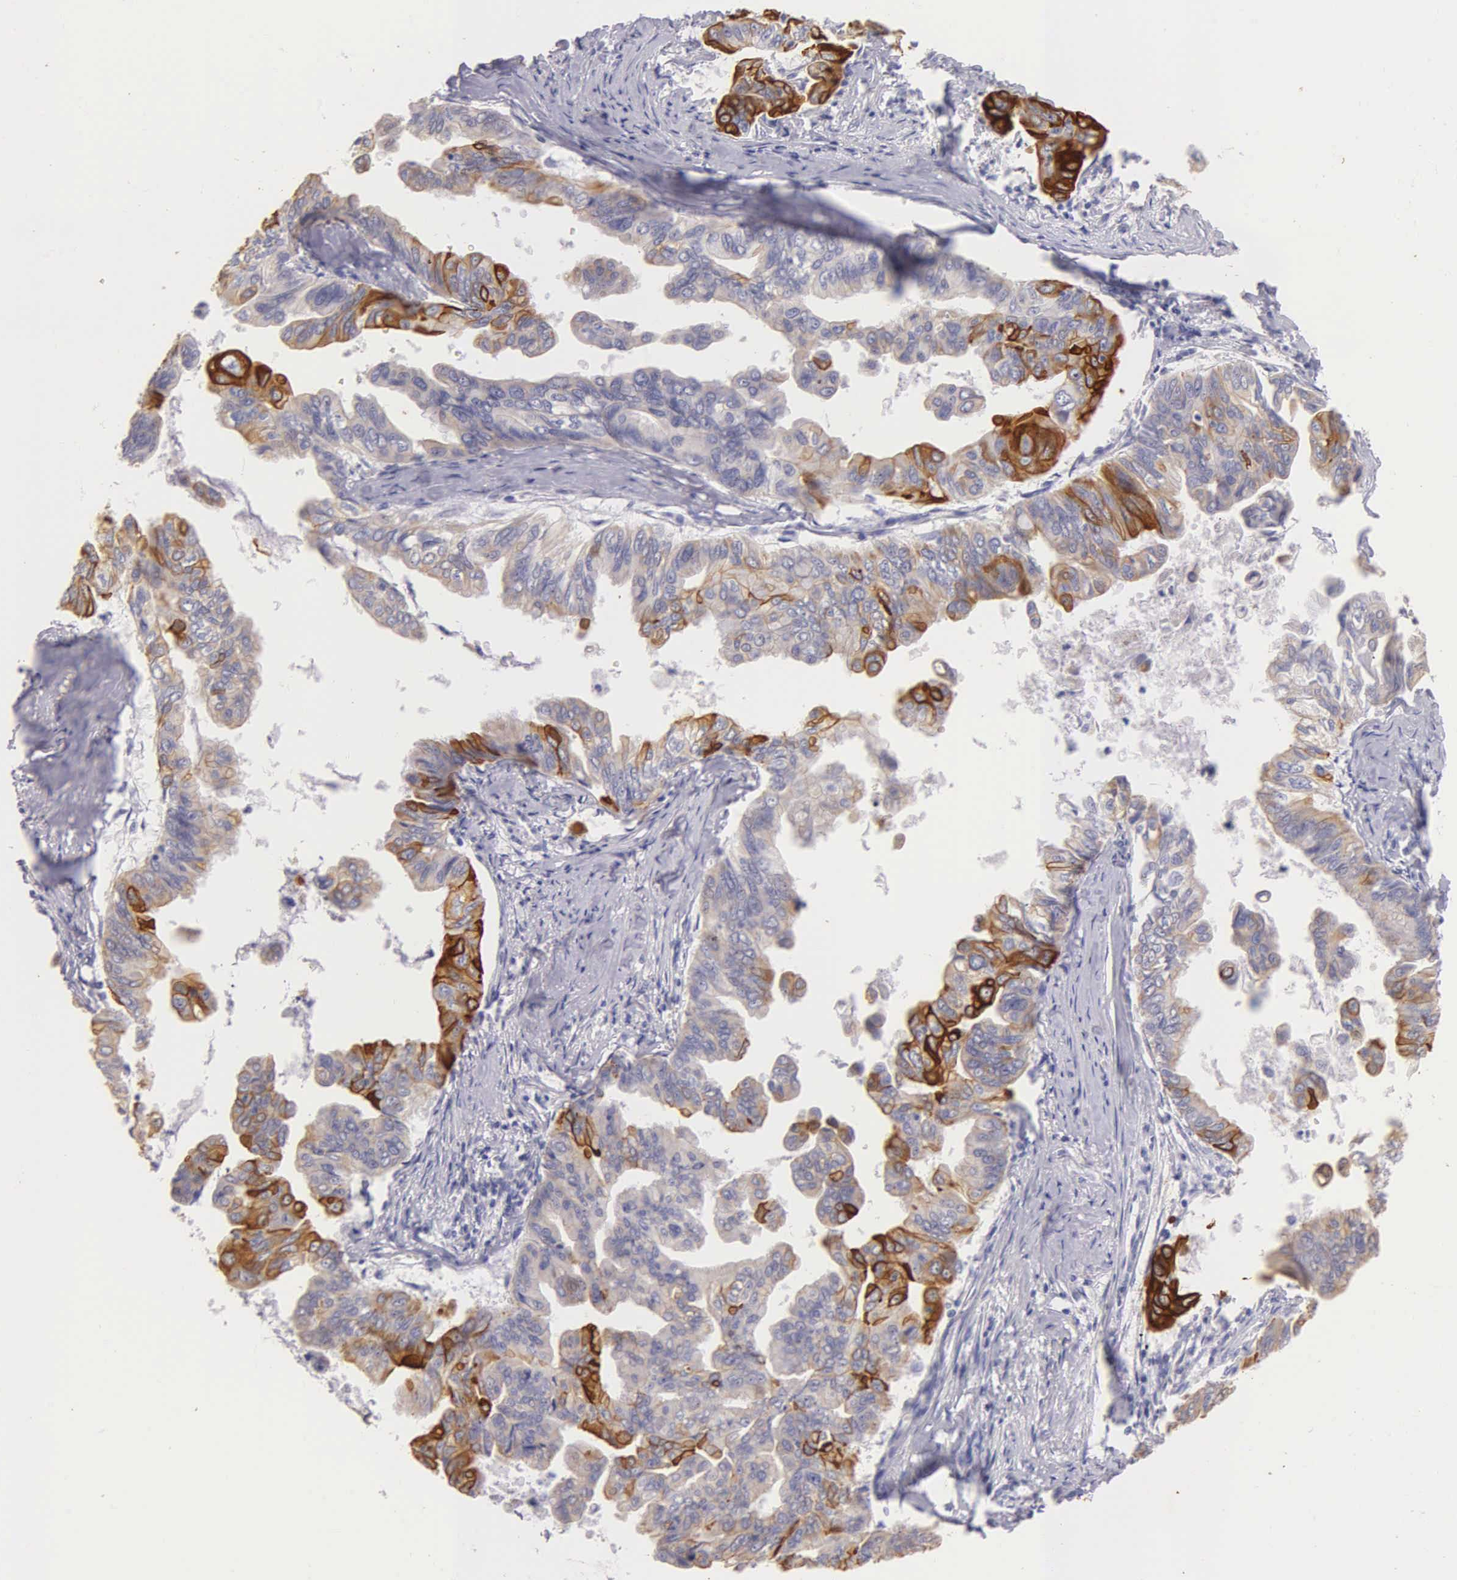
{"staining": {"intensity": "moderate", "quantity": "25%-75%", "location": "cytoplasmic/membranous"}, "tissue": "stomach cancer", "cell_type": "Tumor cells", "image_type": "cancer", "snomed": [{"axis": "morphology", "description": "Adenocarcinoma, NOS"}, {"axis": "topography", "description": "Stomach, upper"}], "caption": "IHC image of stomach adenocarcinoma stained for a protein (brown), which exhibits medium levels of moderate cytoplasmic/membranous staining in approximately 25%-75% of tumor cells.", "gene": "KRT17", "patient": {"sex": "male", "age": 80}}